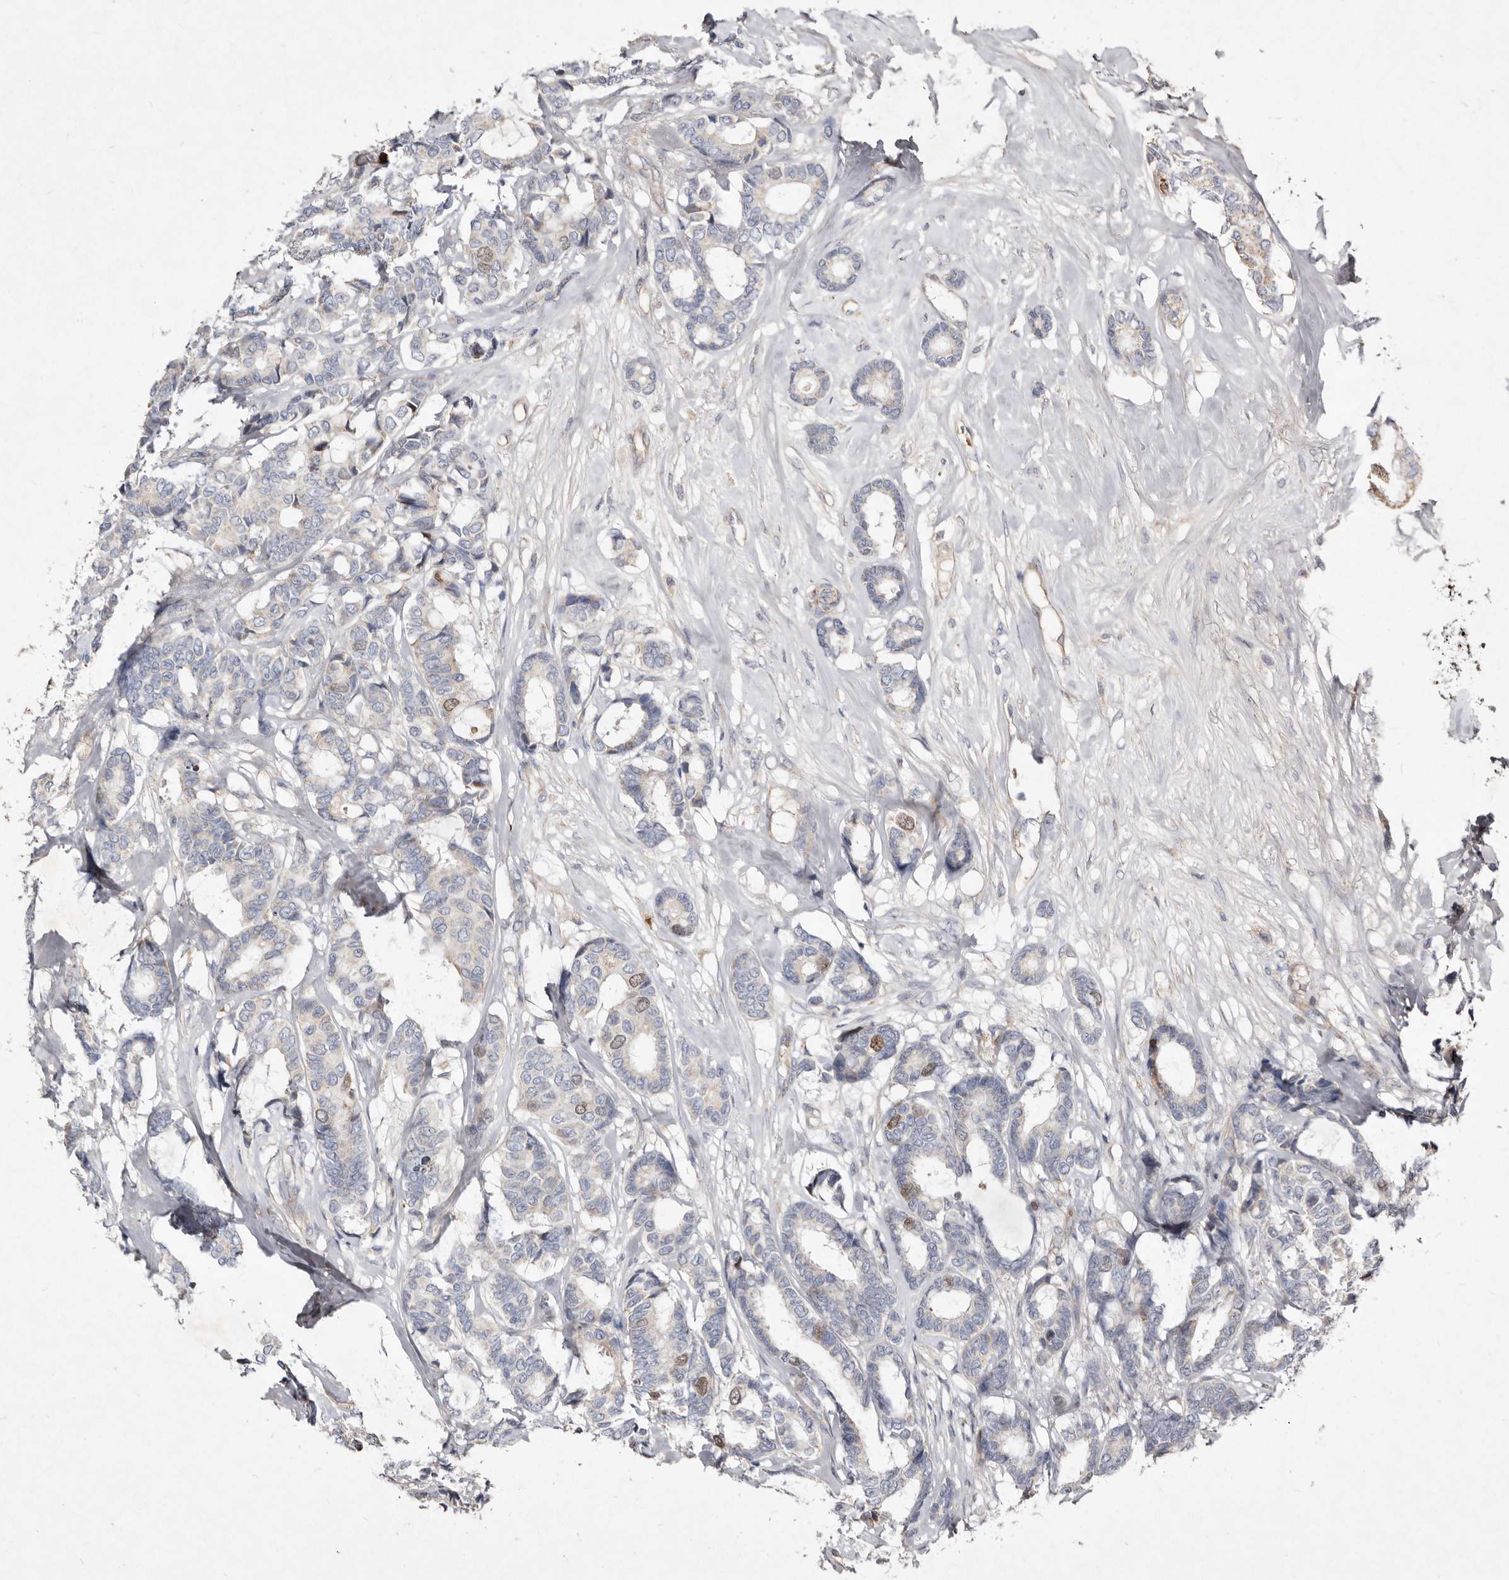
{"staining": {"intensity": "weak", "quantity": "<25%", "location": "cytoplasmic/membranous,nuclear"}, "tissue": "breast cancer", "cell_type": "Tumor cells", "image_type": "cancer", "snomed": [{"axis": "morphology", "description": "Duct carcinoma"}, {"axis": "topography", "description": "Breast"}], "caption": "Breast cancer (infiltrating ductal carcinoma) stained for a protein using immunohistochemistry reveals no expression tumor cells.", "gene": "SLC25A20", "patient": {"sex": "female", "age": 87}}